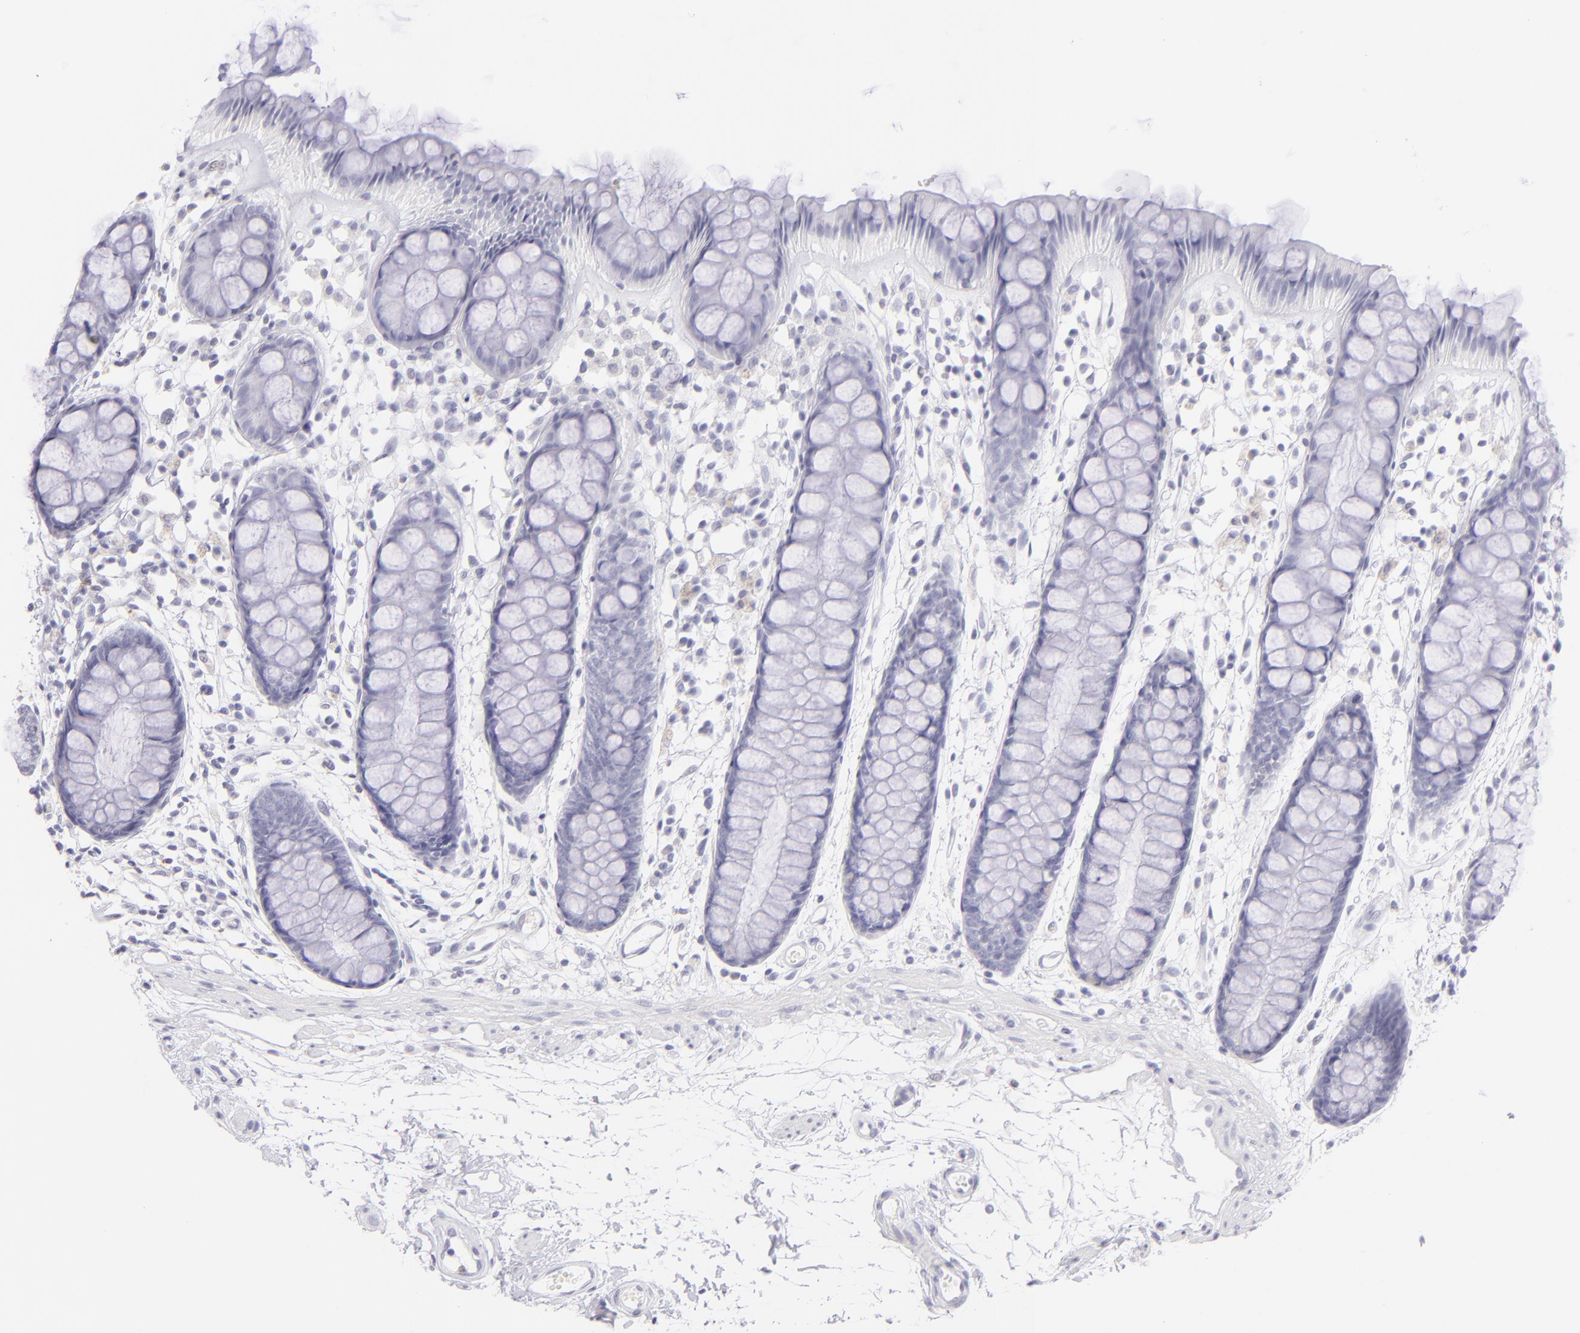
{"staining": {"intensity": "negative", "quantity": "none", "location": "none"}, "tissue": "rectum", "cell_type": "Glandular cells", "image_type": "normal", "snomed": [{"axis": "morphology", "description": "Normal tissue, NOS"}, {"axis": "topography", "description": "Rectum"}], "caption": "Immunohistochemistry (IHC) histopathology image of normal rectum stained for a protein (brown), which shows no expression in glandular cells. (DAB immunohistochemistry, high magnification).", "gene": "FCER2", "patient": {"sex": "female", "age": 66}}